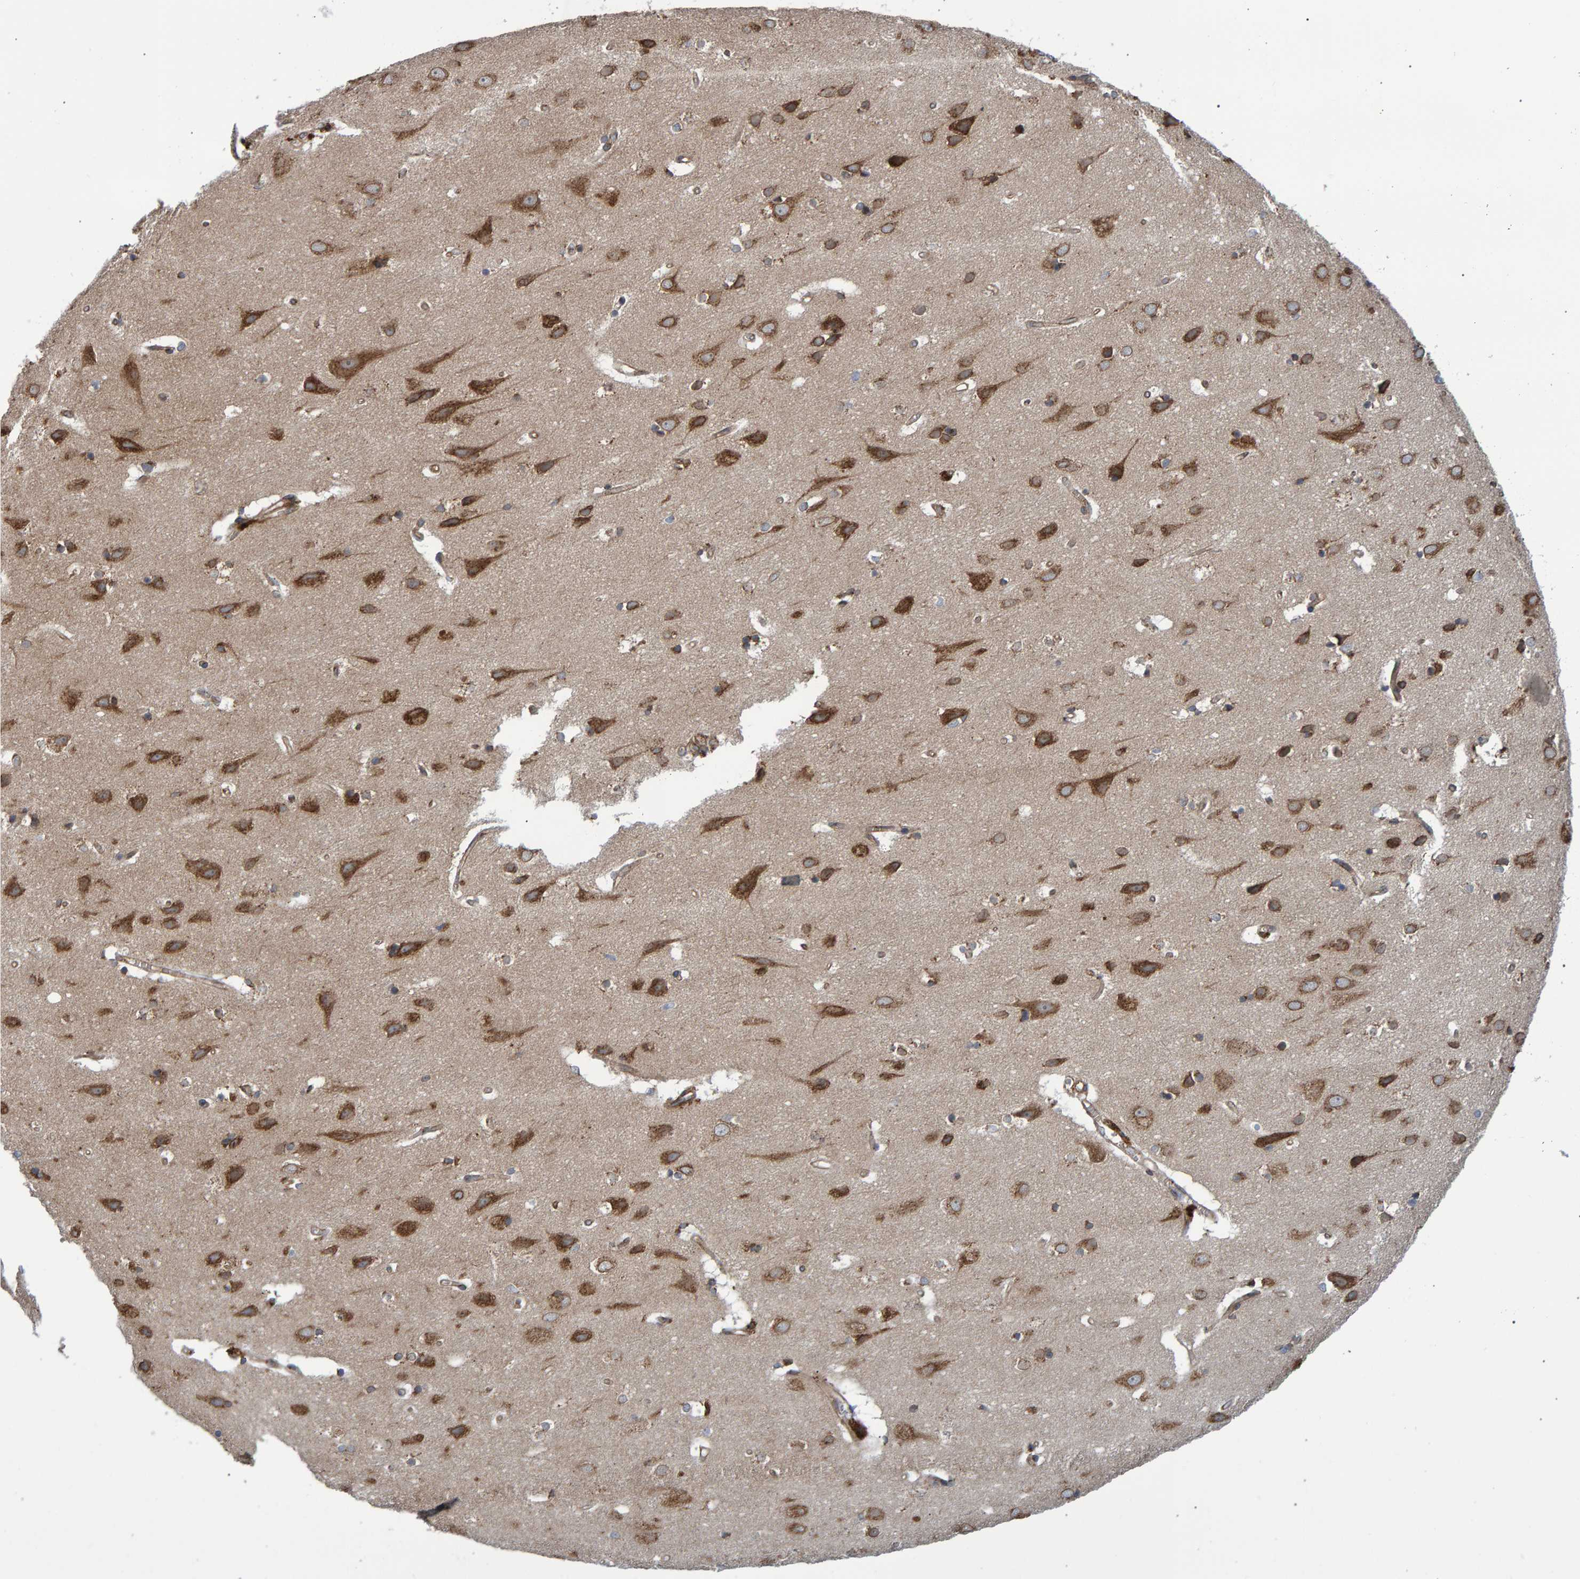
{"staining": {"intensity": "moderate", "quantity": ">75%", "location": "cytoplasmic/membranous"}, "tissue": "cerebral cortex", "cell_type": "Endothelial cells", "image_type": "normal", "snomed": [{"axis": "morphology", "description": "Normal tissue, NOS"}, {"axis": "topography", "description": "Cerebral cortex"}], "caption": "Immunohistochemical staining of normal human cerebral cortex demonstrates >75% levels of moderate cytoplasmic/membranous protein positivity in approximately >75% of endothelial cells. (DAB (3,3'-diaminobenzidine) IHC with brightfield microscopy, high magnification).", "gene": "FAM117A", "patient": {"sex": "male", "age": 54}}